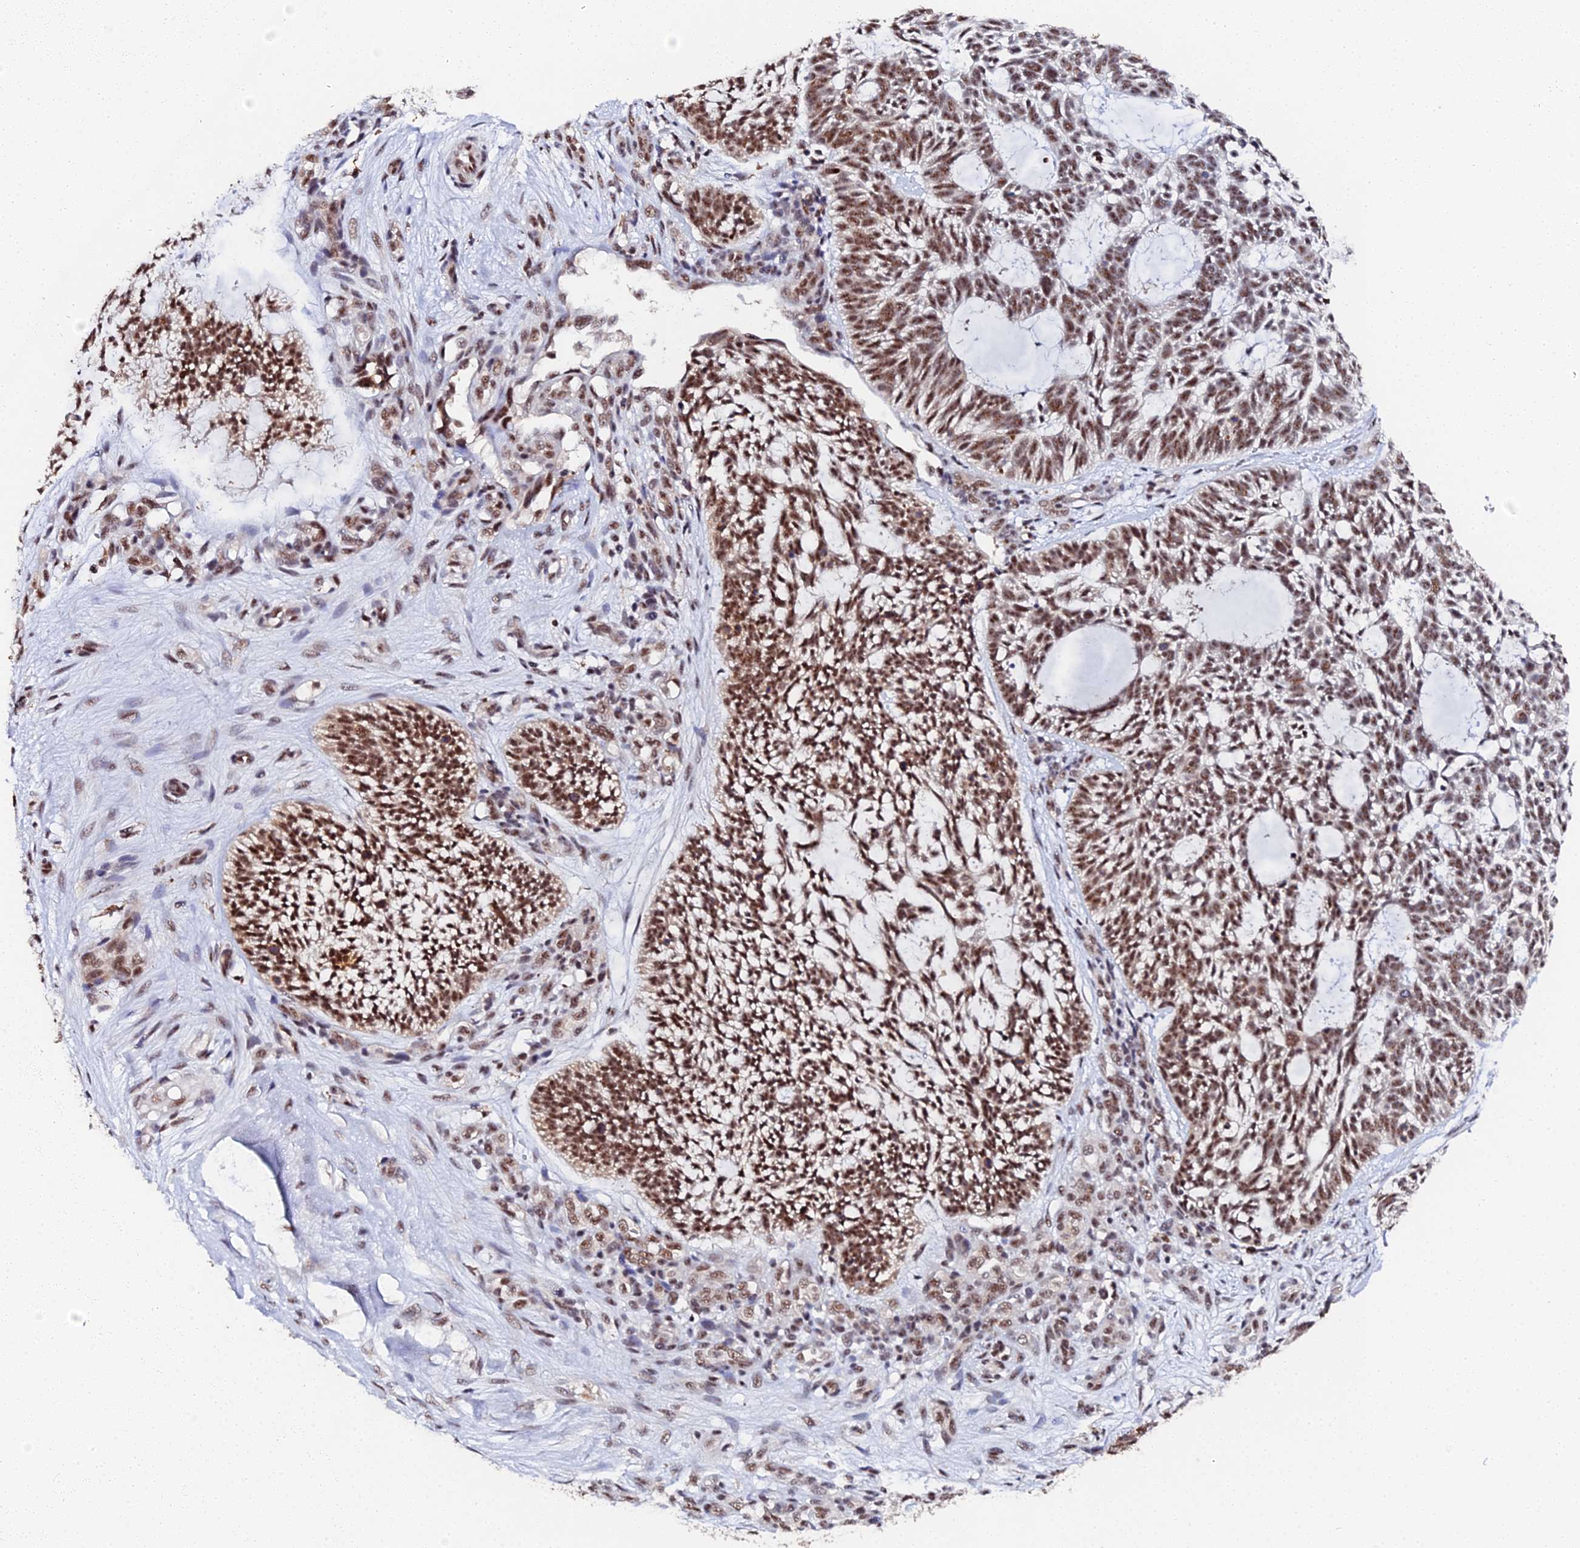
{"staining": {"intensity": "strong", "quantity": ">75%", "location": "nuclear"}, "tissue": "skin cancer", "cell_type": "Tumor cells", "image_type": "cancer", "snomed": [{"axis": "morphology", "description": "Basal cell carcinoma"}, {"axis": "topography", "description": "Skin"}], "caption": "Approximately >75% of tumor cells in human skin basal cell carcinoma exhibit strong nuclear protein staining as visualized by brown immunohistochemical staining.", "gene": "MAGOHB", "patient": {"sex": "male", "age": 88}}